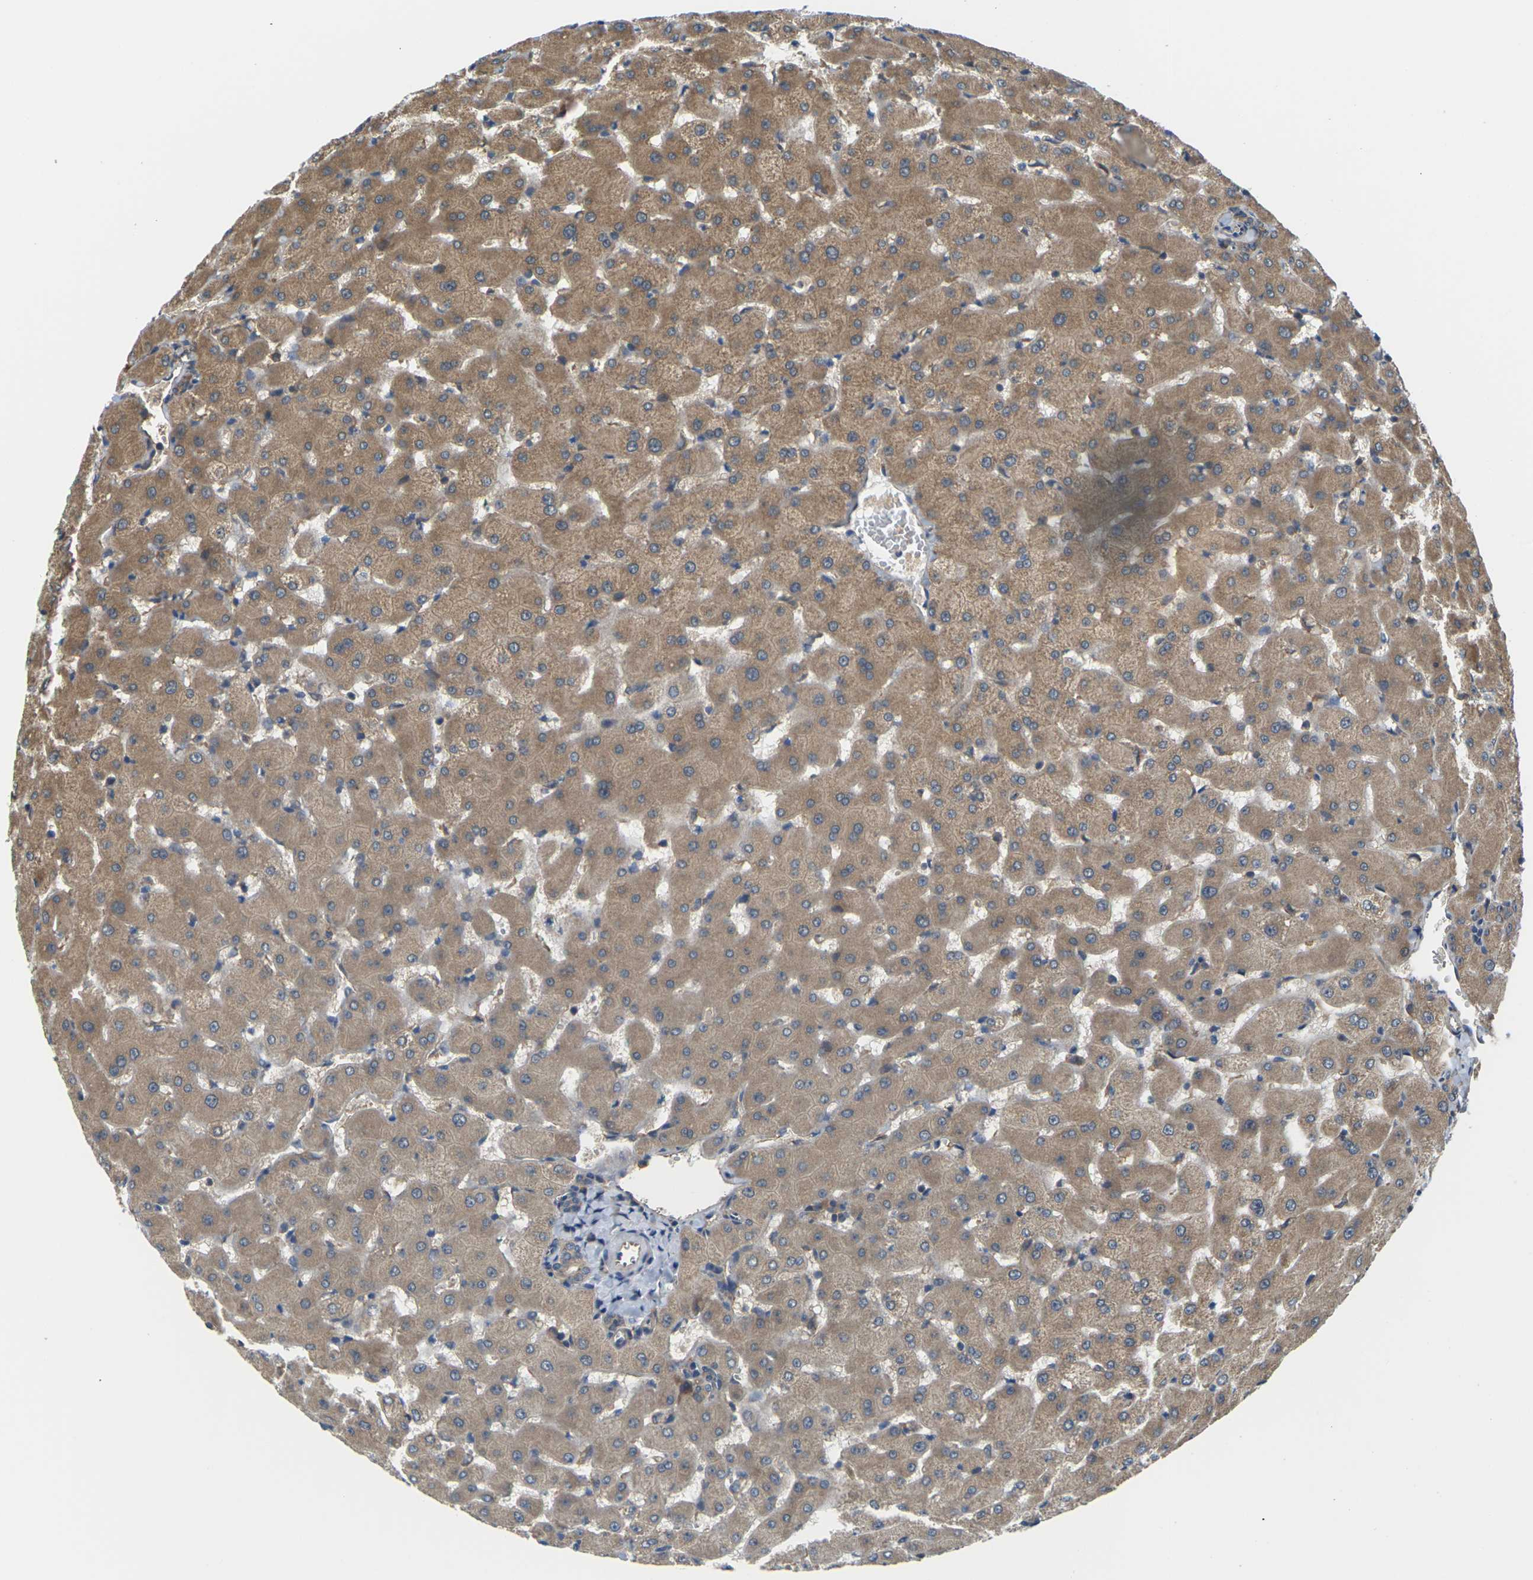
{"staining": {"intensity": "moderate", "quantity": ">75%", "location": "cytoplasmic/membranous"}, "tissue": "liver", "cell_type": "Cholangiocytes", "image_type": "normal", "snomed": [{"axis": "morphology", "description": "Normal tissue, NOS"}, {"axis": "topography", "description": "Liver"}], "caption": "Immunohistochemical staining of unremarkable human liver displays moderate cytoplasmic/membranous protein staining in about >75% of cholangiocytes.", "gene": "NRAS", "patient": {"sex": "female", "age": 63}}